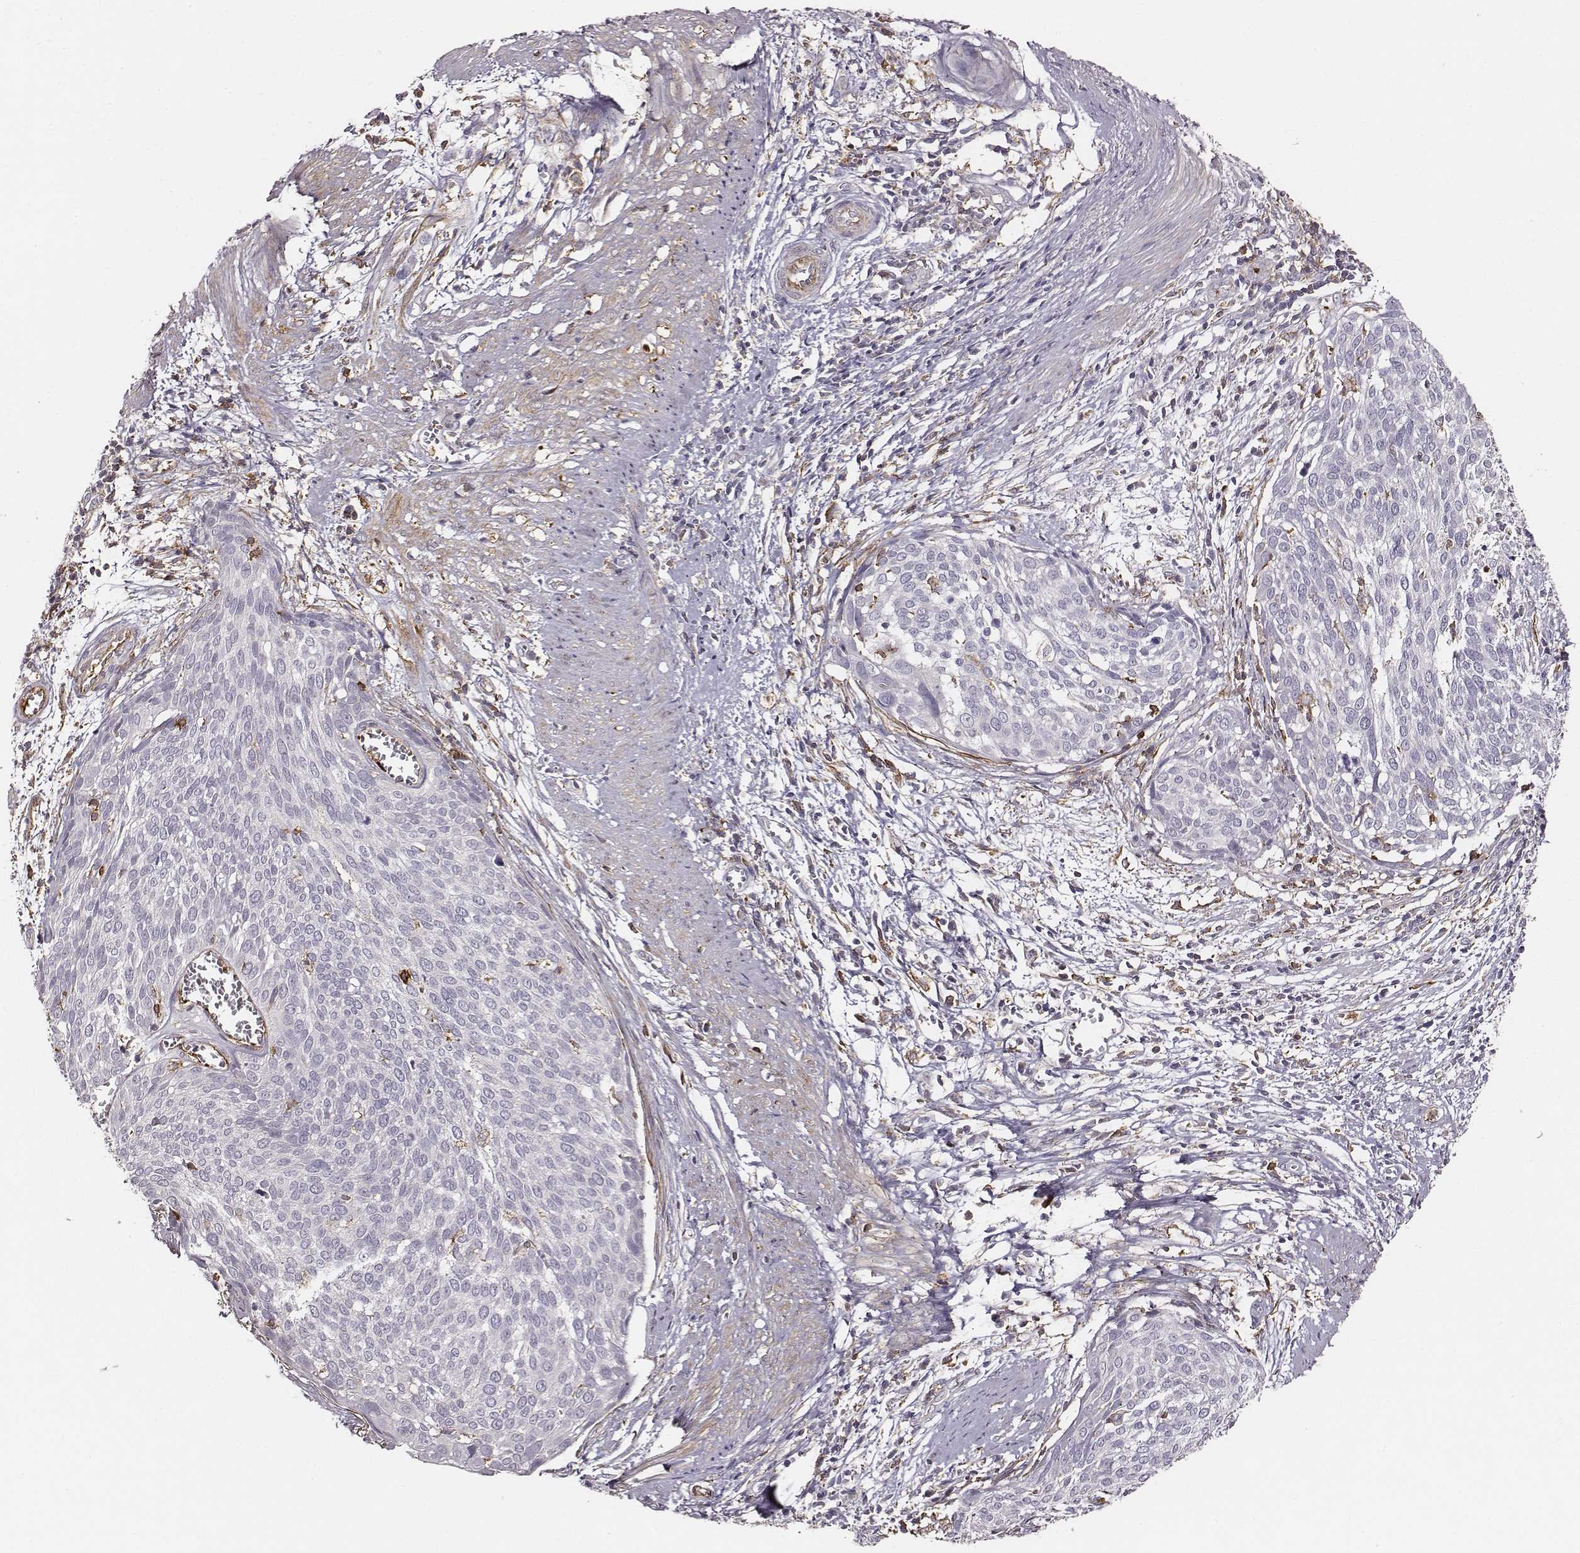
{"staining": {"intensity": "negative", "quantity": "none", "location": "none"}, "tissue": "cervical cancer", "cell_type": "Tumor cells", "image_type": "cancer", "snomed": [{"axis": "morphology", "description": "Squamous cell carcinoma, NOS"}, {"axis": "topography", "description": "Cervix"}], "caption": "Cervical cancer was stained to show a protein in brown. There is no significant staining in tumor cells.", "gene": "ZYX", "patient": {"sex": "female", "age": 39}}